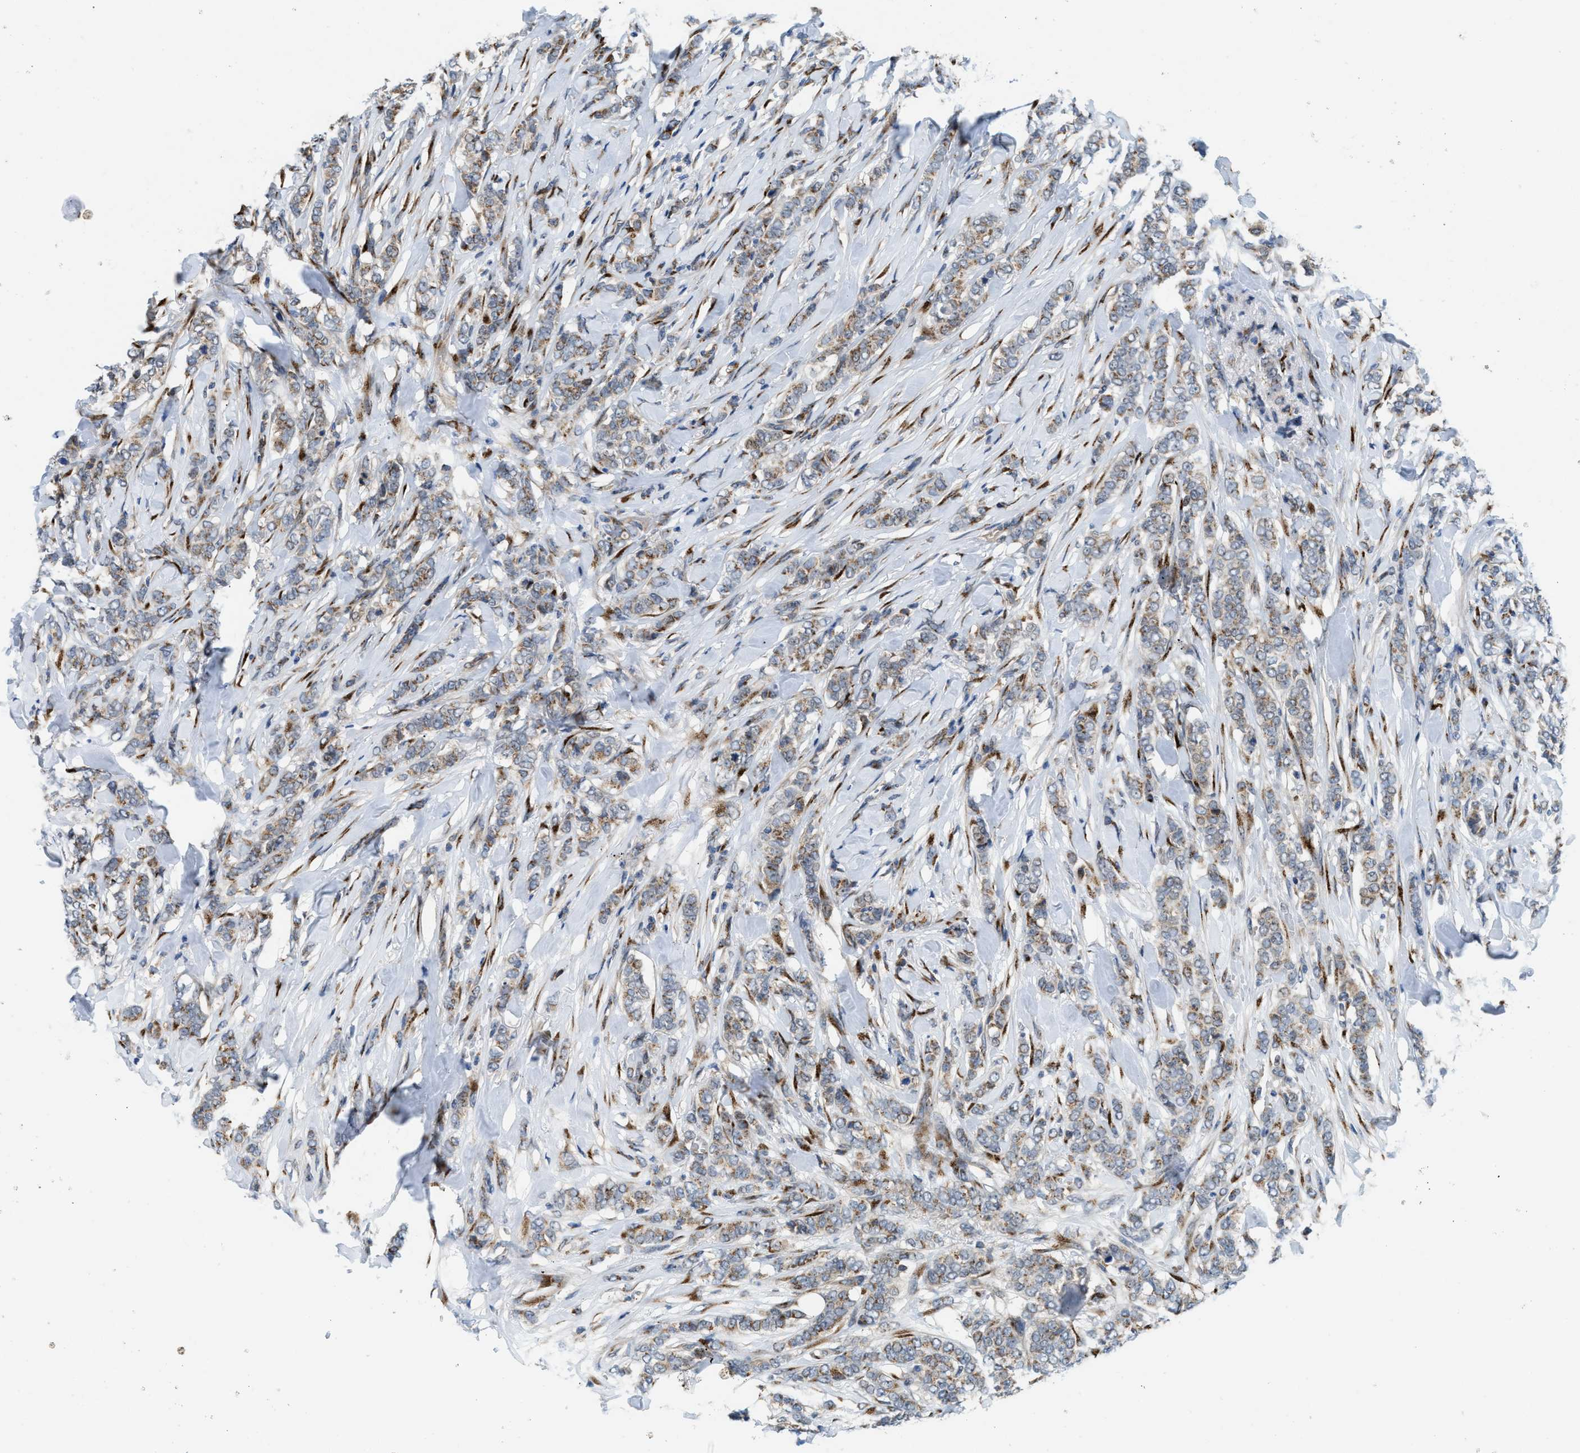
{"staining": {"intensity": "moderate", "quantity": ">75%", "location": "cytoplasmic/membranous"}, "tissue": "breast cancer", "cell_type": "Tumor cells", "image_type": "cancer", "snomed": [{"axis": "morphology", "description": "Lobular carcinoma"}, {"axis": "topography", "description": "Skin"}, {"axis": "topography", "description": "Breast"}], "caption": "This photomicrograph reveals breast lobular carcinoma stained with IHC to label a protein in brown. The cytoplasmic/membranous of tumor cells show moderate positivity for the protein. Nuclei are counter-stained blue.", "gene": "SLC38A10", "patient": {"sex": "female", "age": 46}}